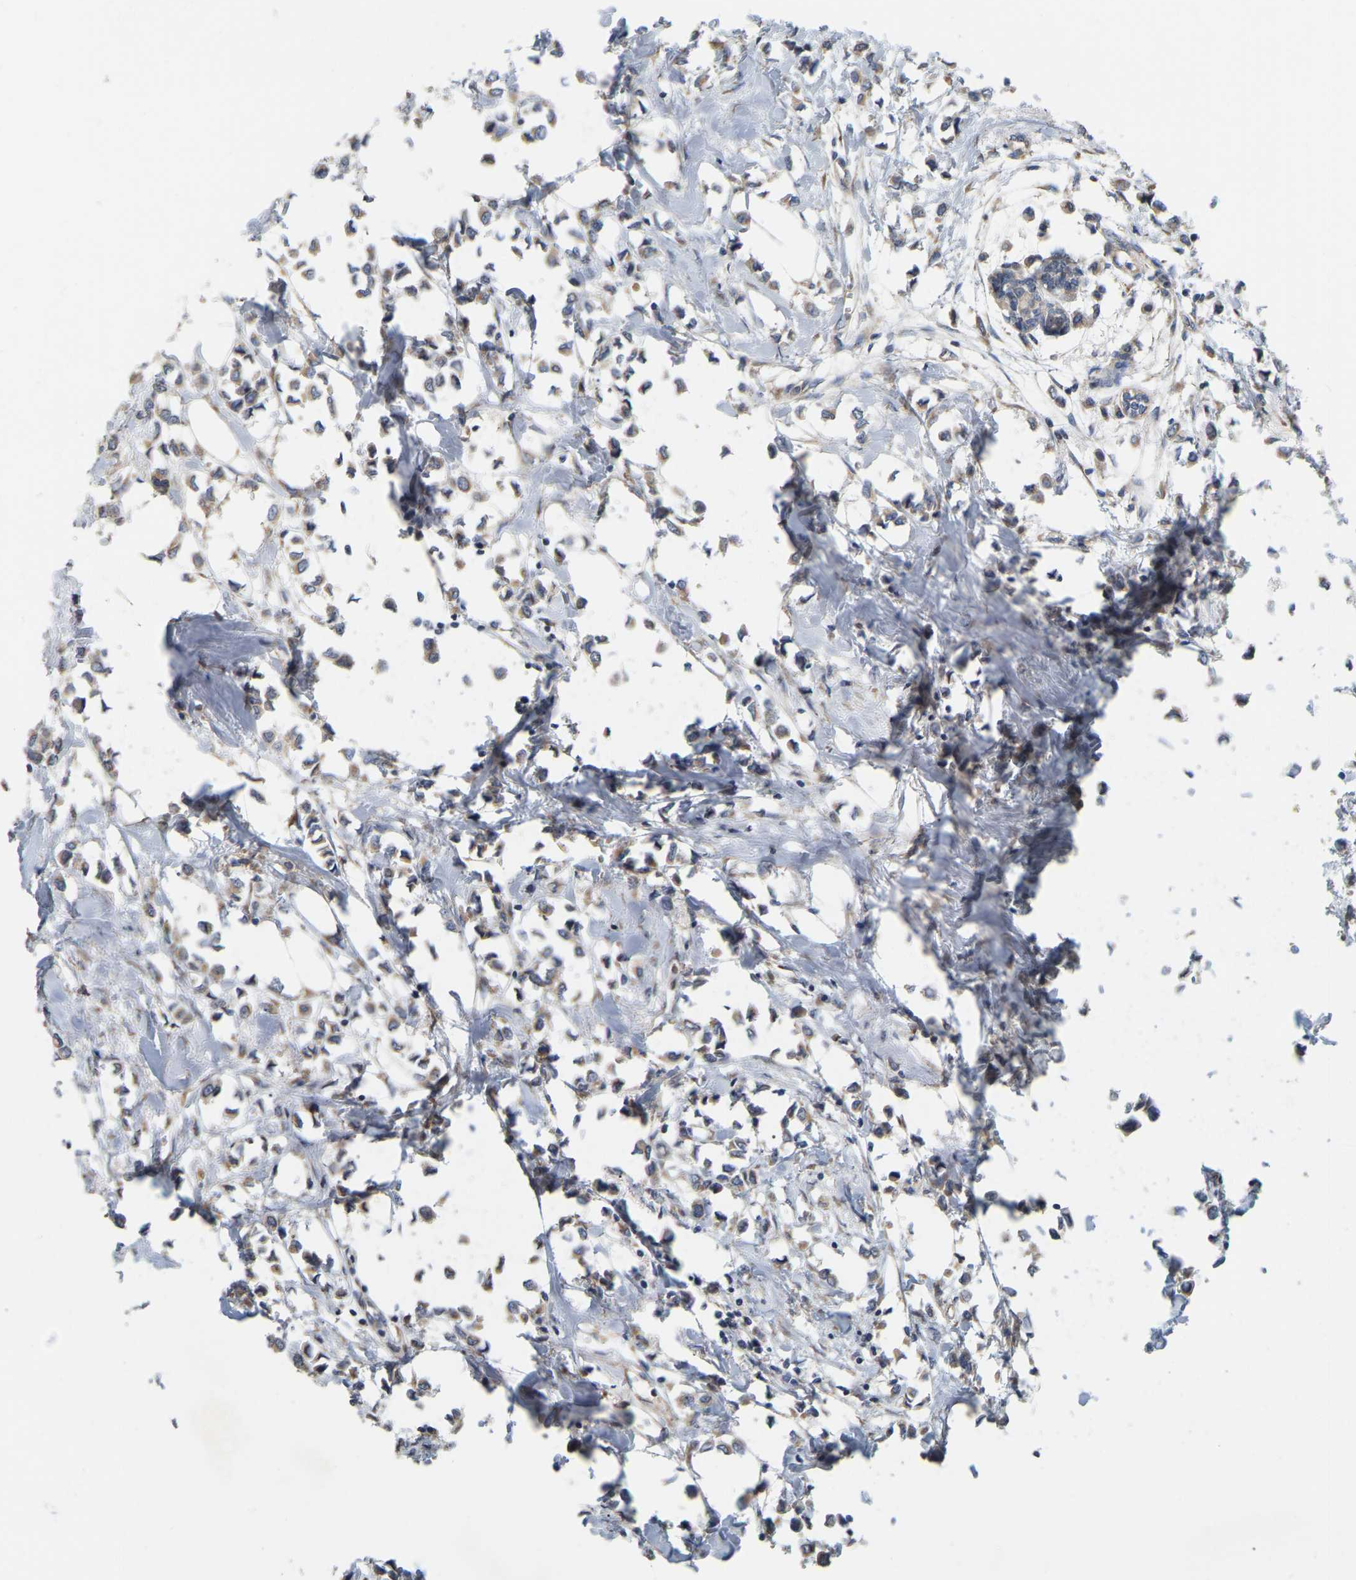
{"staining": {"intensity": "weak", "quantity": ">75%", "location": "cytoplasmic/membranous"}, "tissue": "breast cancer", "cell_type": "Tumor cells", "image_type": "cancer", "snomed": [{"axis": "morphology", "description": "Lobular carcinoma"}, {"axis": "topography", "description": "Breast"}], "caption": "Protein staining by immunohistochemistry (IHC) demonstrates weak cytoplasmic/membranous staining in approximately >75% of tumor cells in breast cancer (lobular carcinoma).", "gene": "SSH1", "patient": {"sex": "female", "age": 51}}